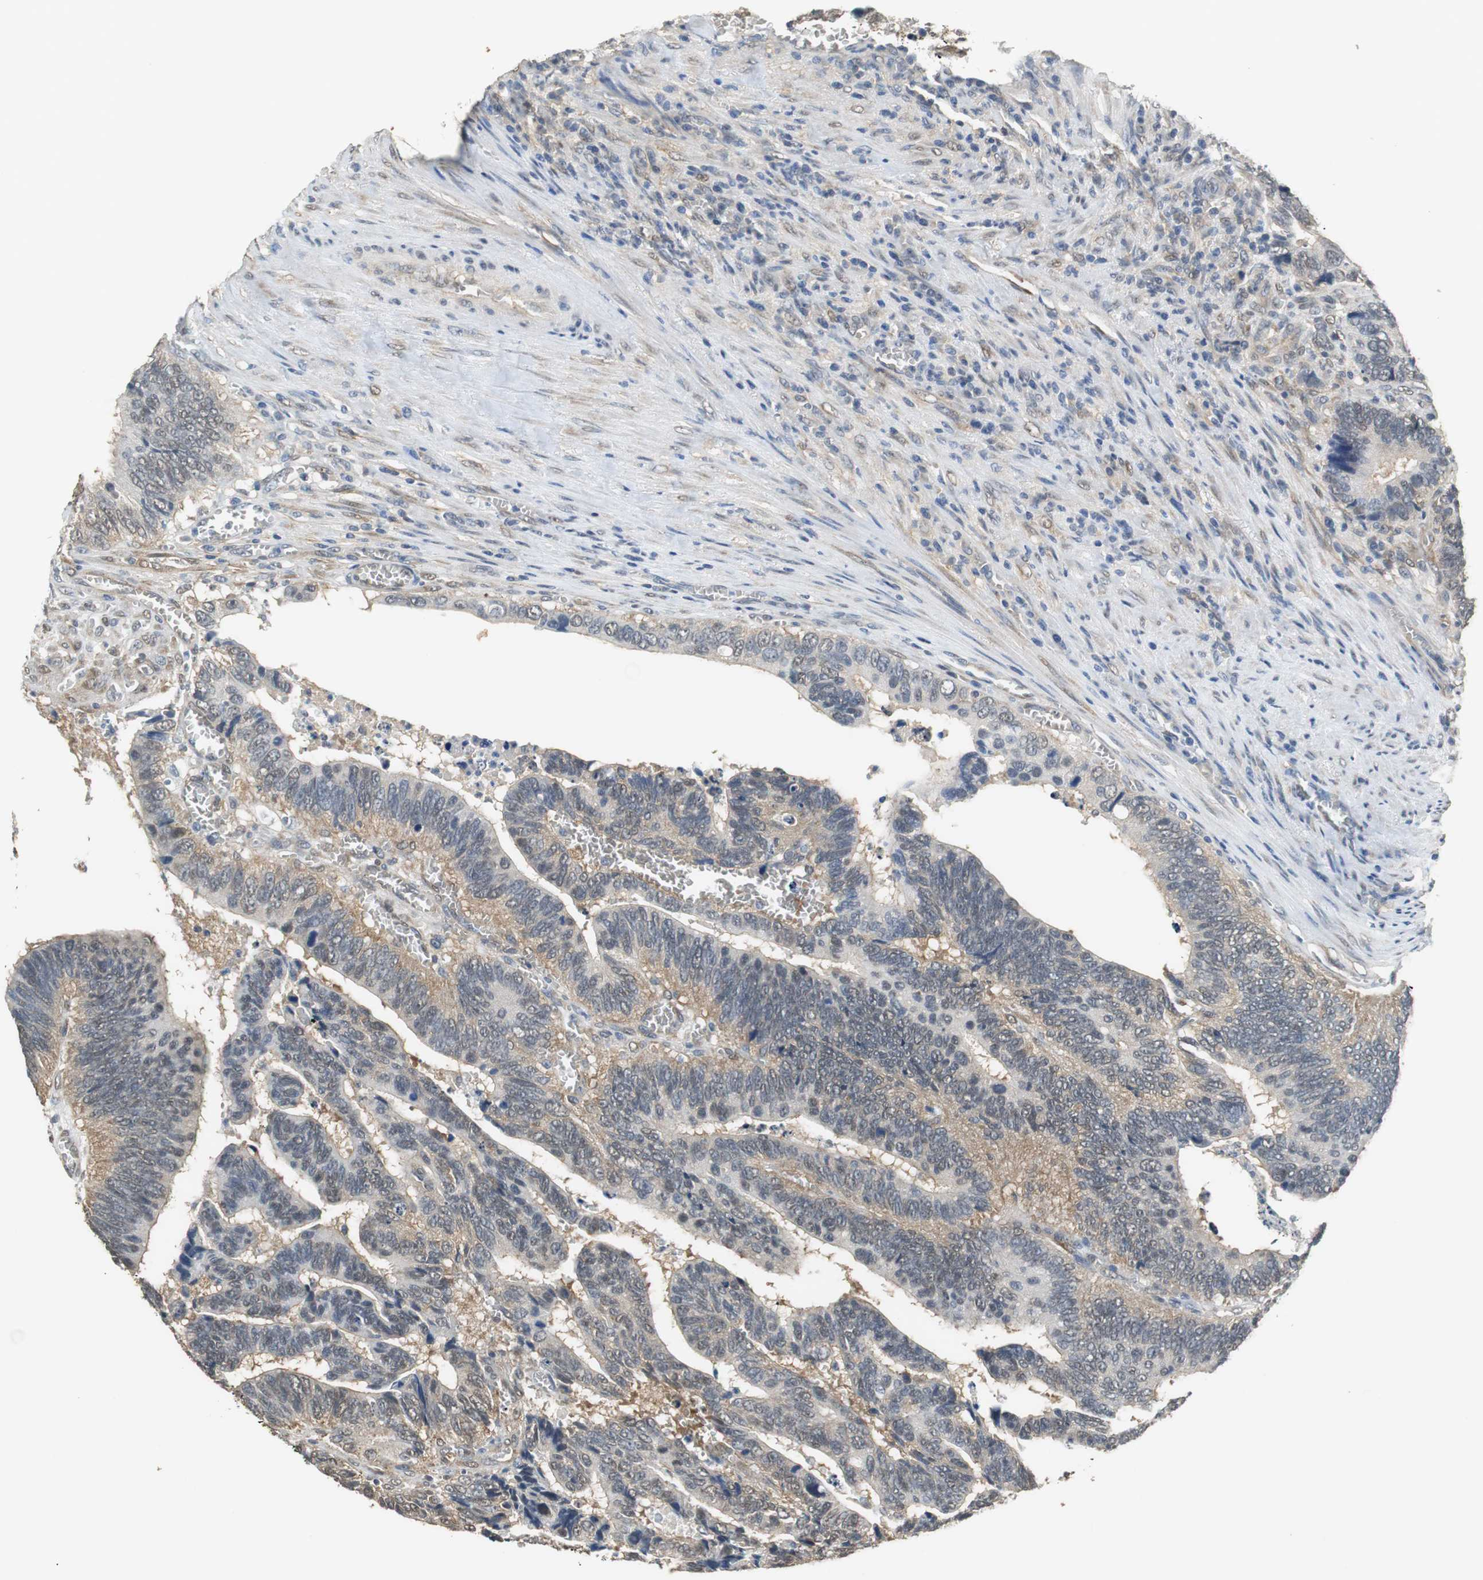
{"staining": {"intensity": "weak", "quantity": ">75%", "location": "cytoplasmic/membranous"}, "tissue": "colorectal cancer", "cell_type": "Tumor cells", "image_type": "cancer", "snomed": [{"axis": "morphology", "description": "Adenocarcinoma, NOS"}, {"axis": "topography", "description": "Colon"}], "caption": "Immunohistochemical staining of human adenocarcinoma (colorectal) demonstrates low levels of weak cytoplasmic/membranous positivity in approximately >75% of tumor cells. (DAB (3,3'-diaminobenzidine) IHC with brightfield microscopy, high magnification).", "gene": "UBQLN2", "patient": {"sex": "male", "age": 72}}